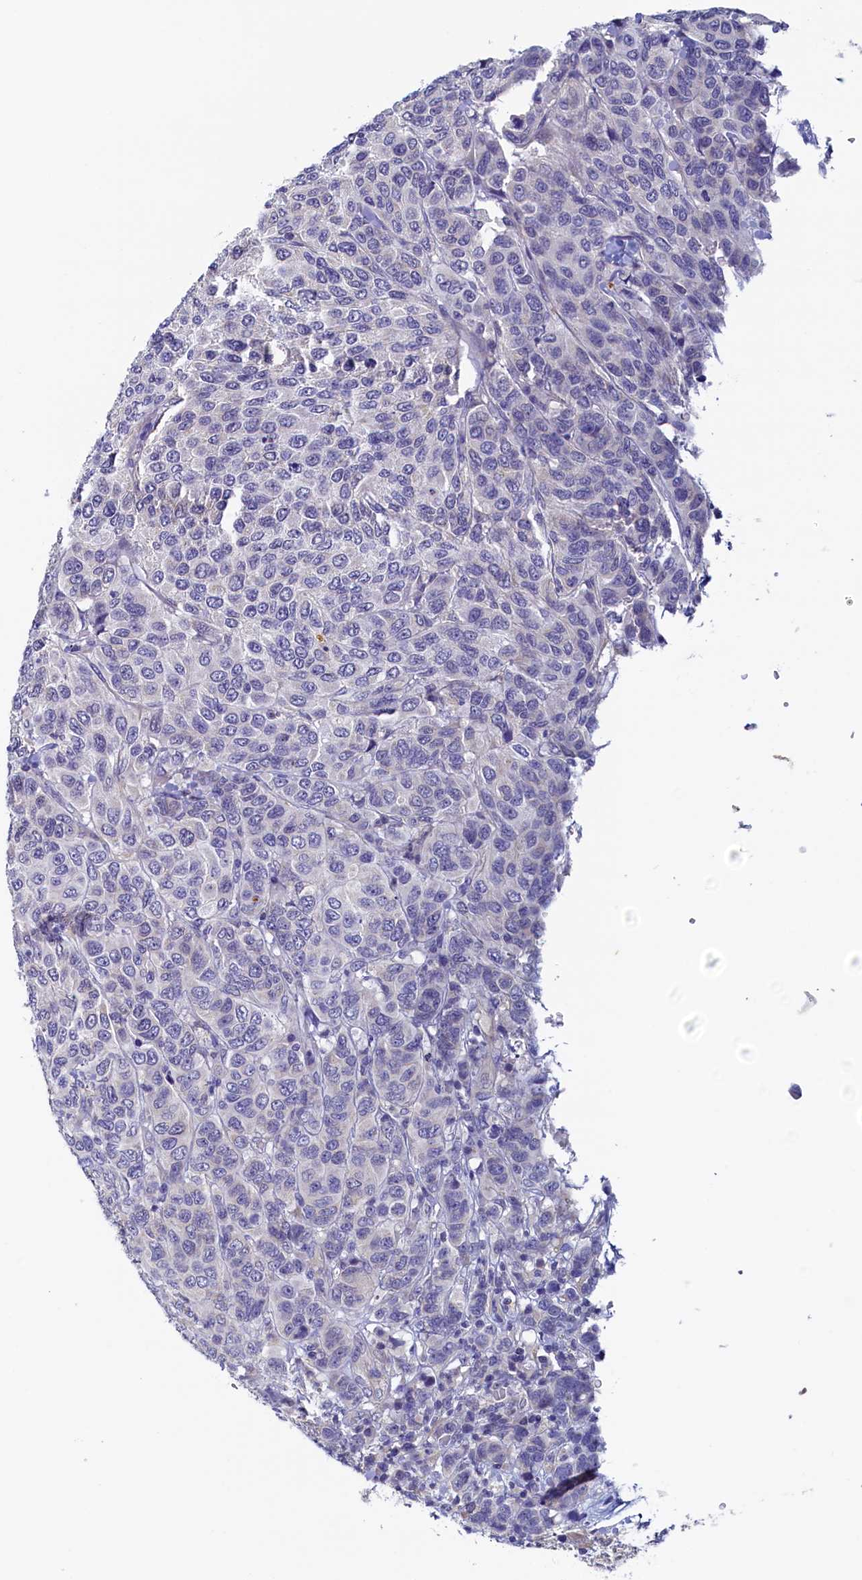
{"staining": {"intensity": "negative", "quantity": "none", "location": "none"}, "tissue": "breast cancer", "cell_type": "Tumor cells", "image_type": "cancer", "snomed": [{"axis": "morphology", "description": "Duct carcinoma"}, {"axis": "topography", "description": "Breast"}], "caption": "Immunohistochemical staining of breast cancer (intraductal carcinoma) exhibits no significant positivity in tumor cells. (Stains: DAB IHC with hematoxylin counter stain, Microscopy: brightfield microscopy at high magnification).", "gene": "DTD1", "patient": {"sex": "female", "age": 55}}